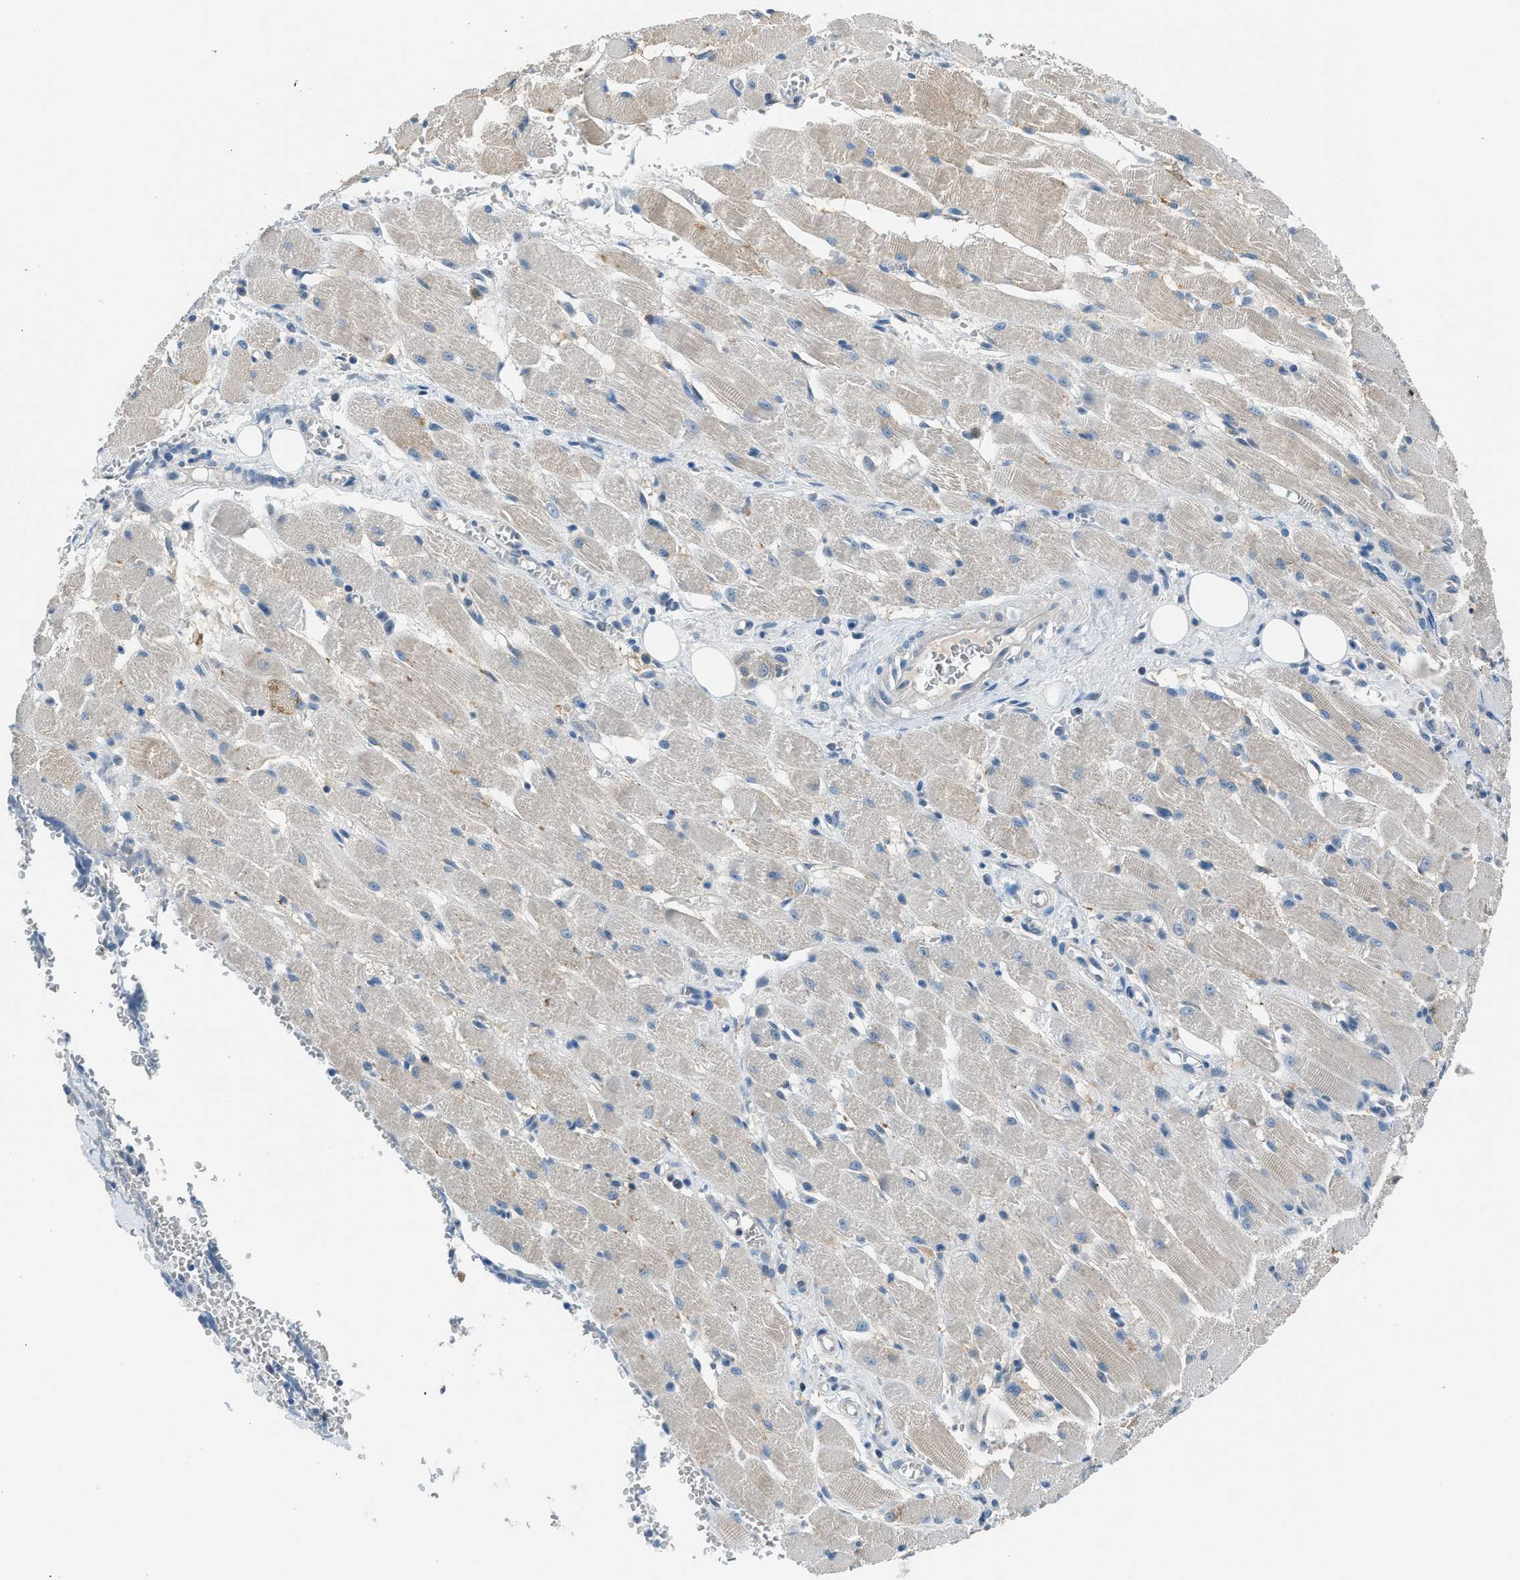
{"staining": {"intensity": "negative", "quantity": "none", "location": "none"}, "tissue": "adipose tissue", "cell_type": "Adipocytes", "image_type": "normal", "snomed": [{"axis": "morphology", "description": "Squamous cell carcinoma, NOS"}, {"axis": "topography", "description": "Oral tissue"}, {"axis": "topography", "description": "Head-Neck"}], "caption": "This is an immunohistochemistry histopathology image of normal human adipose tissue. There is no positivity in adipocytes.", "gene": "ACP1", "patient": {"sex": "female", "age": 50}}